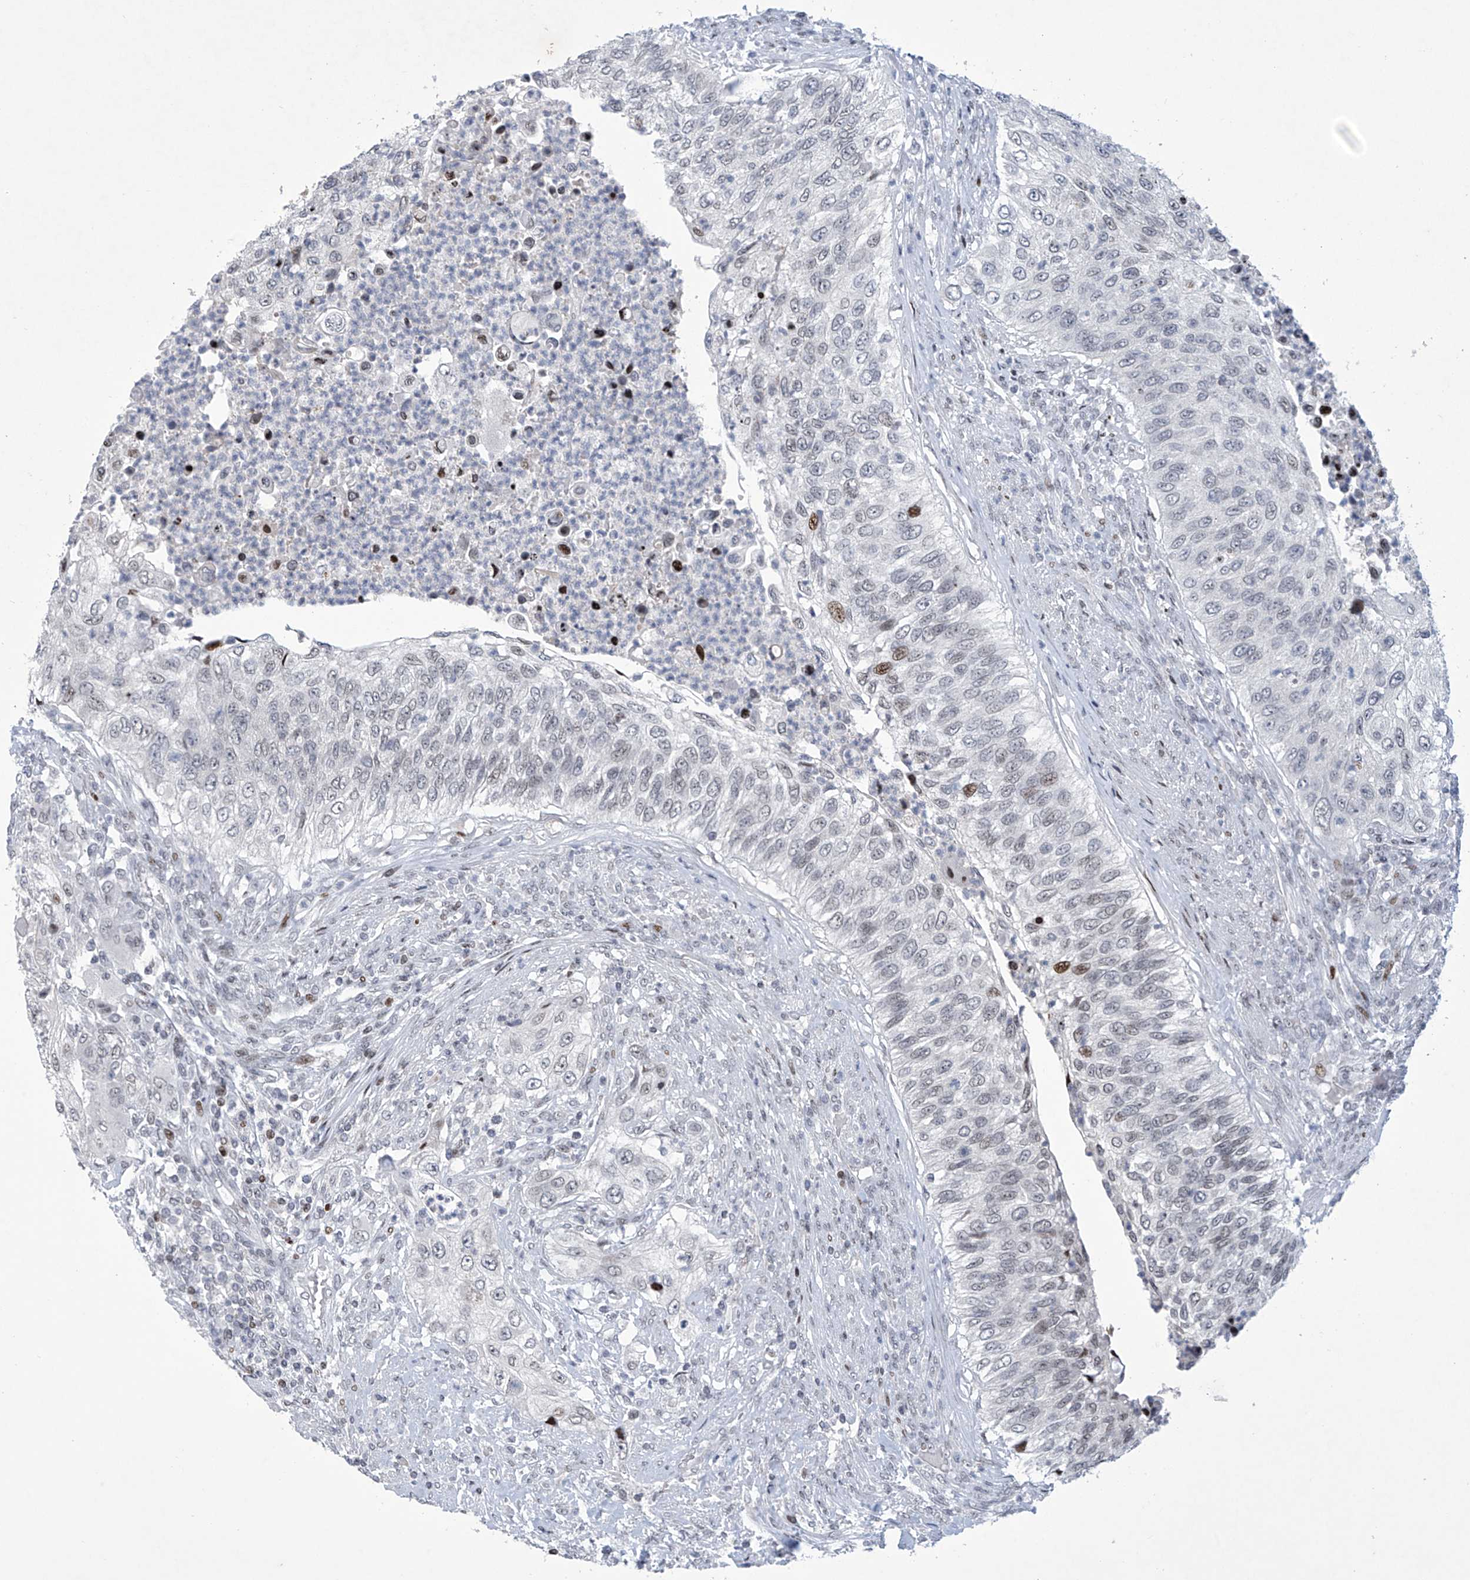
{"staining": {"intensity": "moderate", "quantity": "<25%", "location": "nuclear"}, "tissue": "urothelial cancer", "cell_type": "Tumor cells", "image_type": "cancer", "snomed": [{"axis": "morphology", "description": "Urothelial carcinoma, High grade"}, {"axis": "topography", "description": "Urinary bladder"}], "caption": "Protein expression analysis of urothelial cancer displays moderate nuclear staining in about <25% of tumor cells.", "gene": "RFX7", "patient": {"sex": "female", "age": 60}}